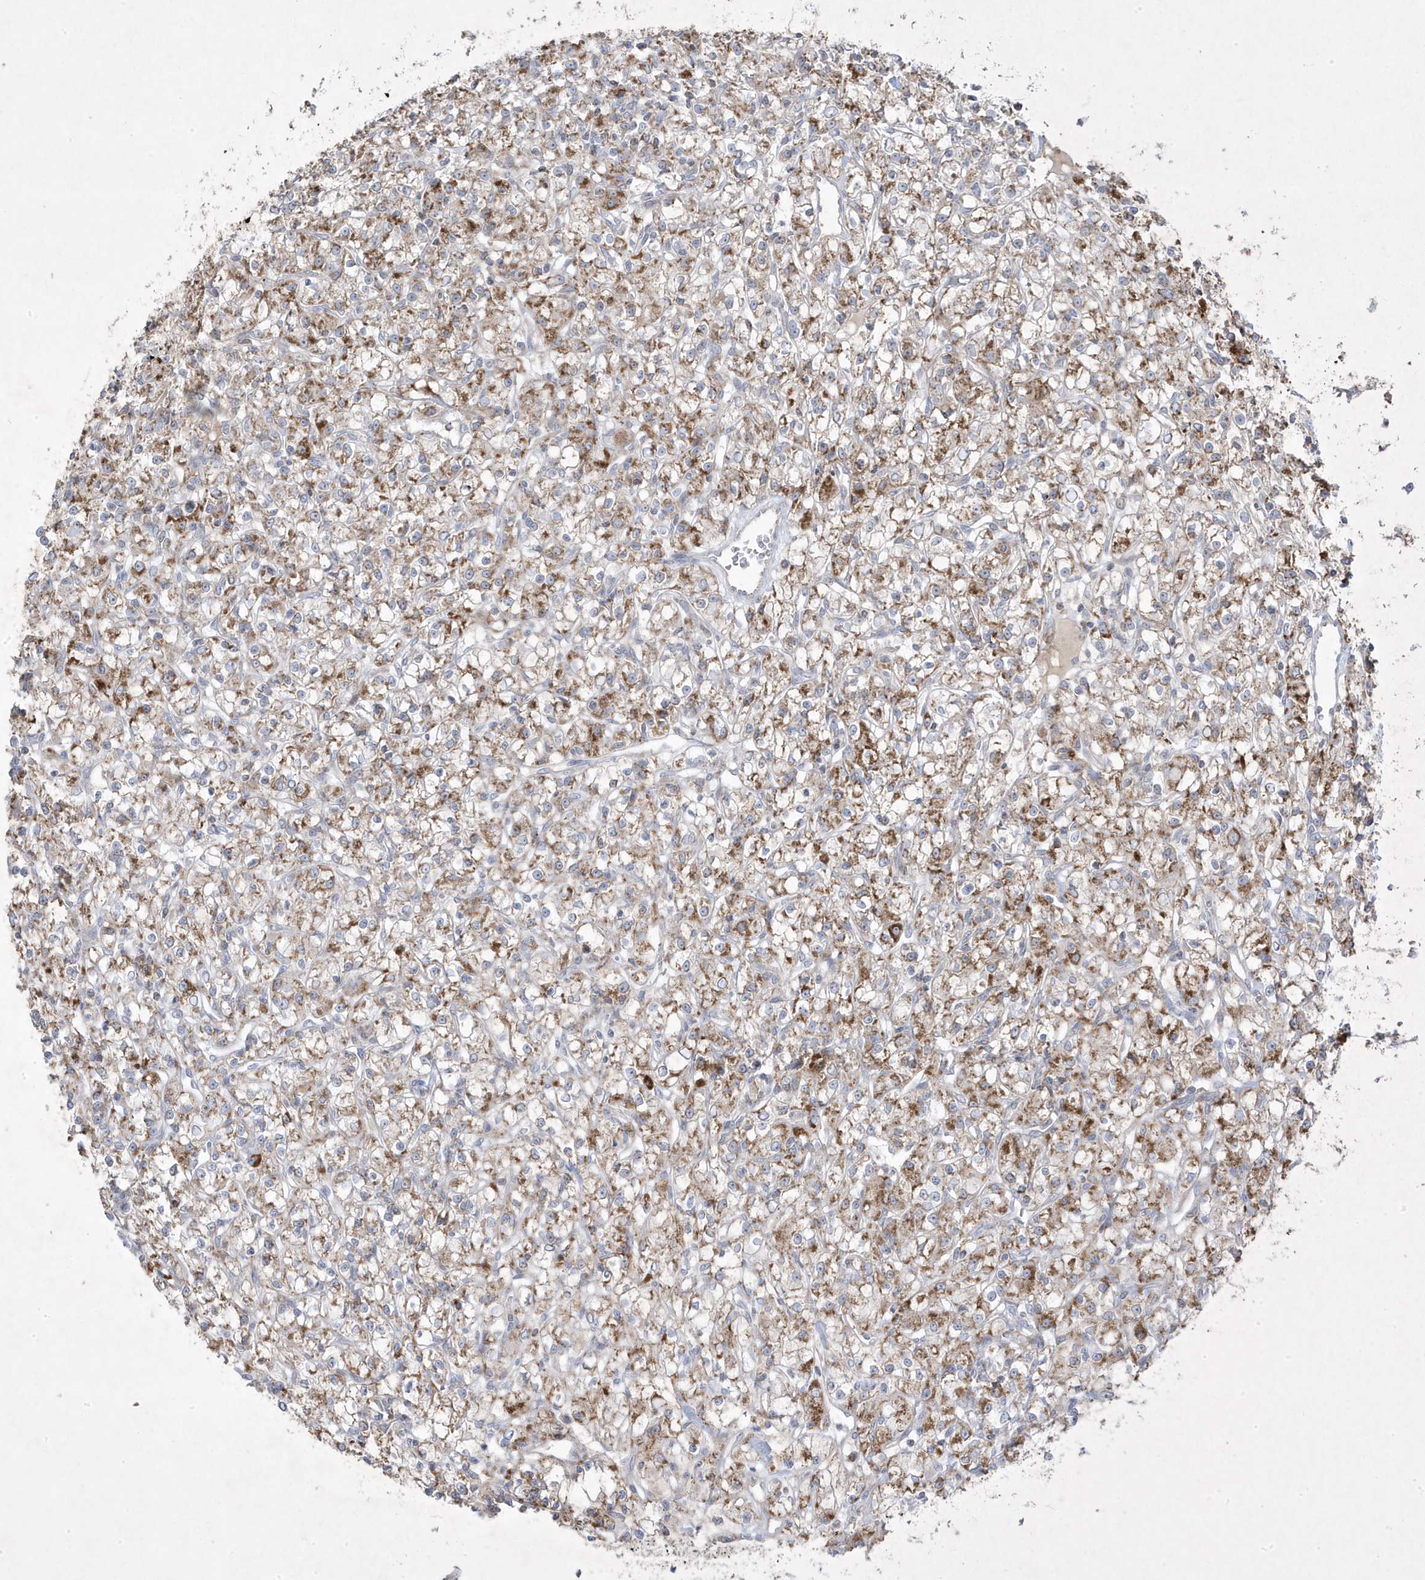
{"staining": {"intensity": "moderate", "quantity": "25%-75%", "location": "cytoplasmic/membranous"}, "tissue": "renal cancer", "cell_type": "Tumor cells", "image_type": "cancer", "snomed": [{"axis": "morphology", "description": "Adenocarcinoma, NOS"}, {"axis": "topography", "description": "Kidney"}], "caption": "Immunohistochemistry (IHC) (DAB) staining of renal adenocarcinoma shows moderate cytoplasmic/membranous protein positivity in about 25%-75% of tumor cells. (DAB (3,3'-diaminobenzidine) = brown stain, brightfield microscopy at high magnification).", "gene": "ADAMTSL3", "patient": {"sex": "female", "age": 59}}